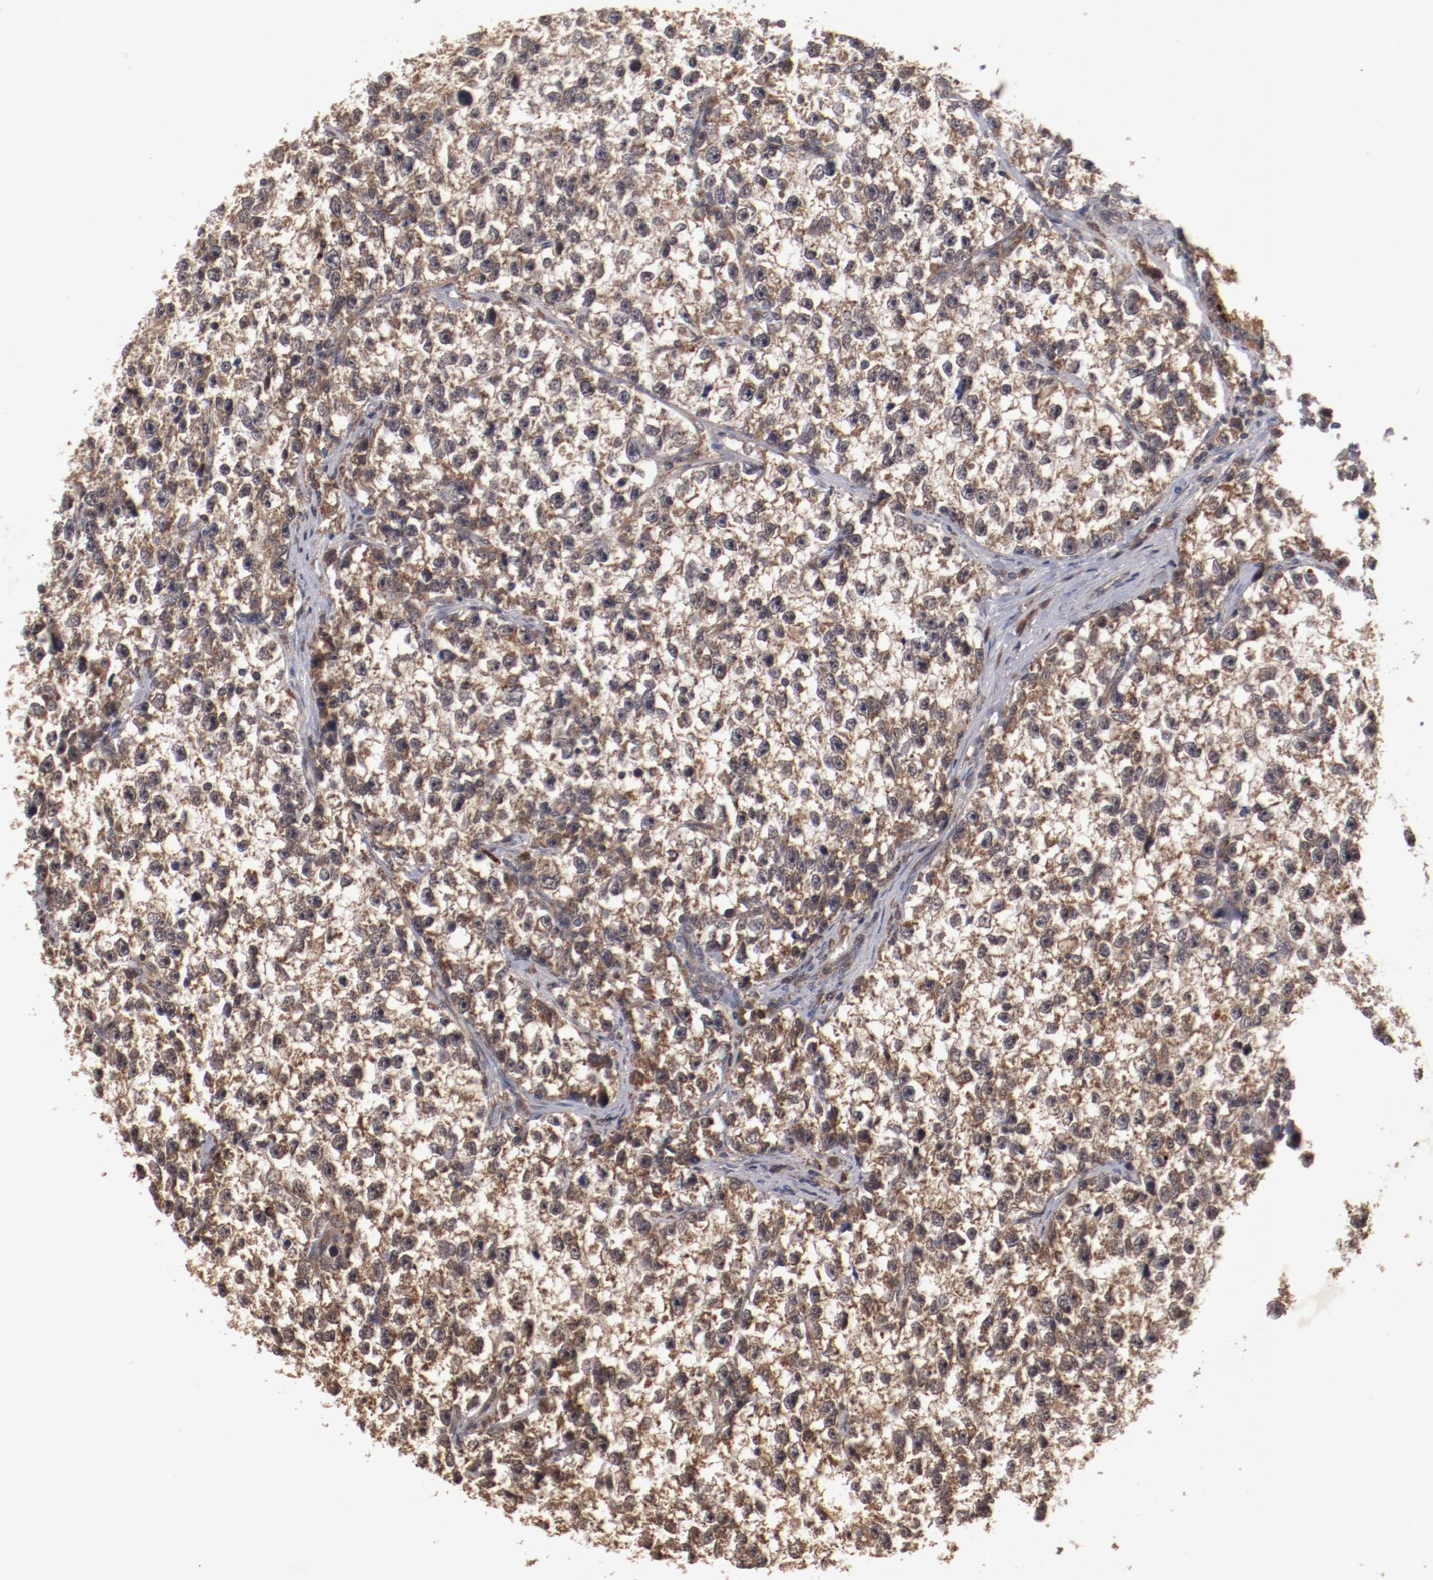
{"staining": {"intensity": "moderate", "quantity": ">75%", "location": "cytoplasmic/membranous"}, "tissue": "testis cancer", "cell_type": "Tumor cells", "image_type": "cancer", "snomed": [{"axis": "morphology", "description": "Seminoma, NOS"}, {"axis": "morphology", "description": "Carcinoma, Embryonal, NOS"}, {"axis": "topography", "description": "Testis"}], "caption": "A medium amount of moderate cytoplasmic/membranous positivity is appreciated in approximately >75% of tumor cells in embryonal carcinoma (testis) tissue. (Stains: DAB in brown, nuclei in blue, Microscopy: brightfield microscopy at high magnification).", "gene": "TENM1", "patient": {"sex": "male", "age": 30}}